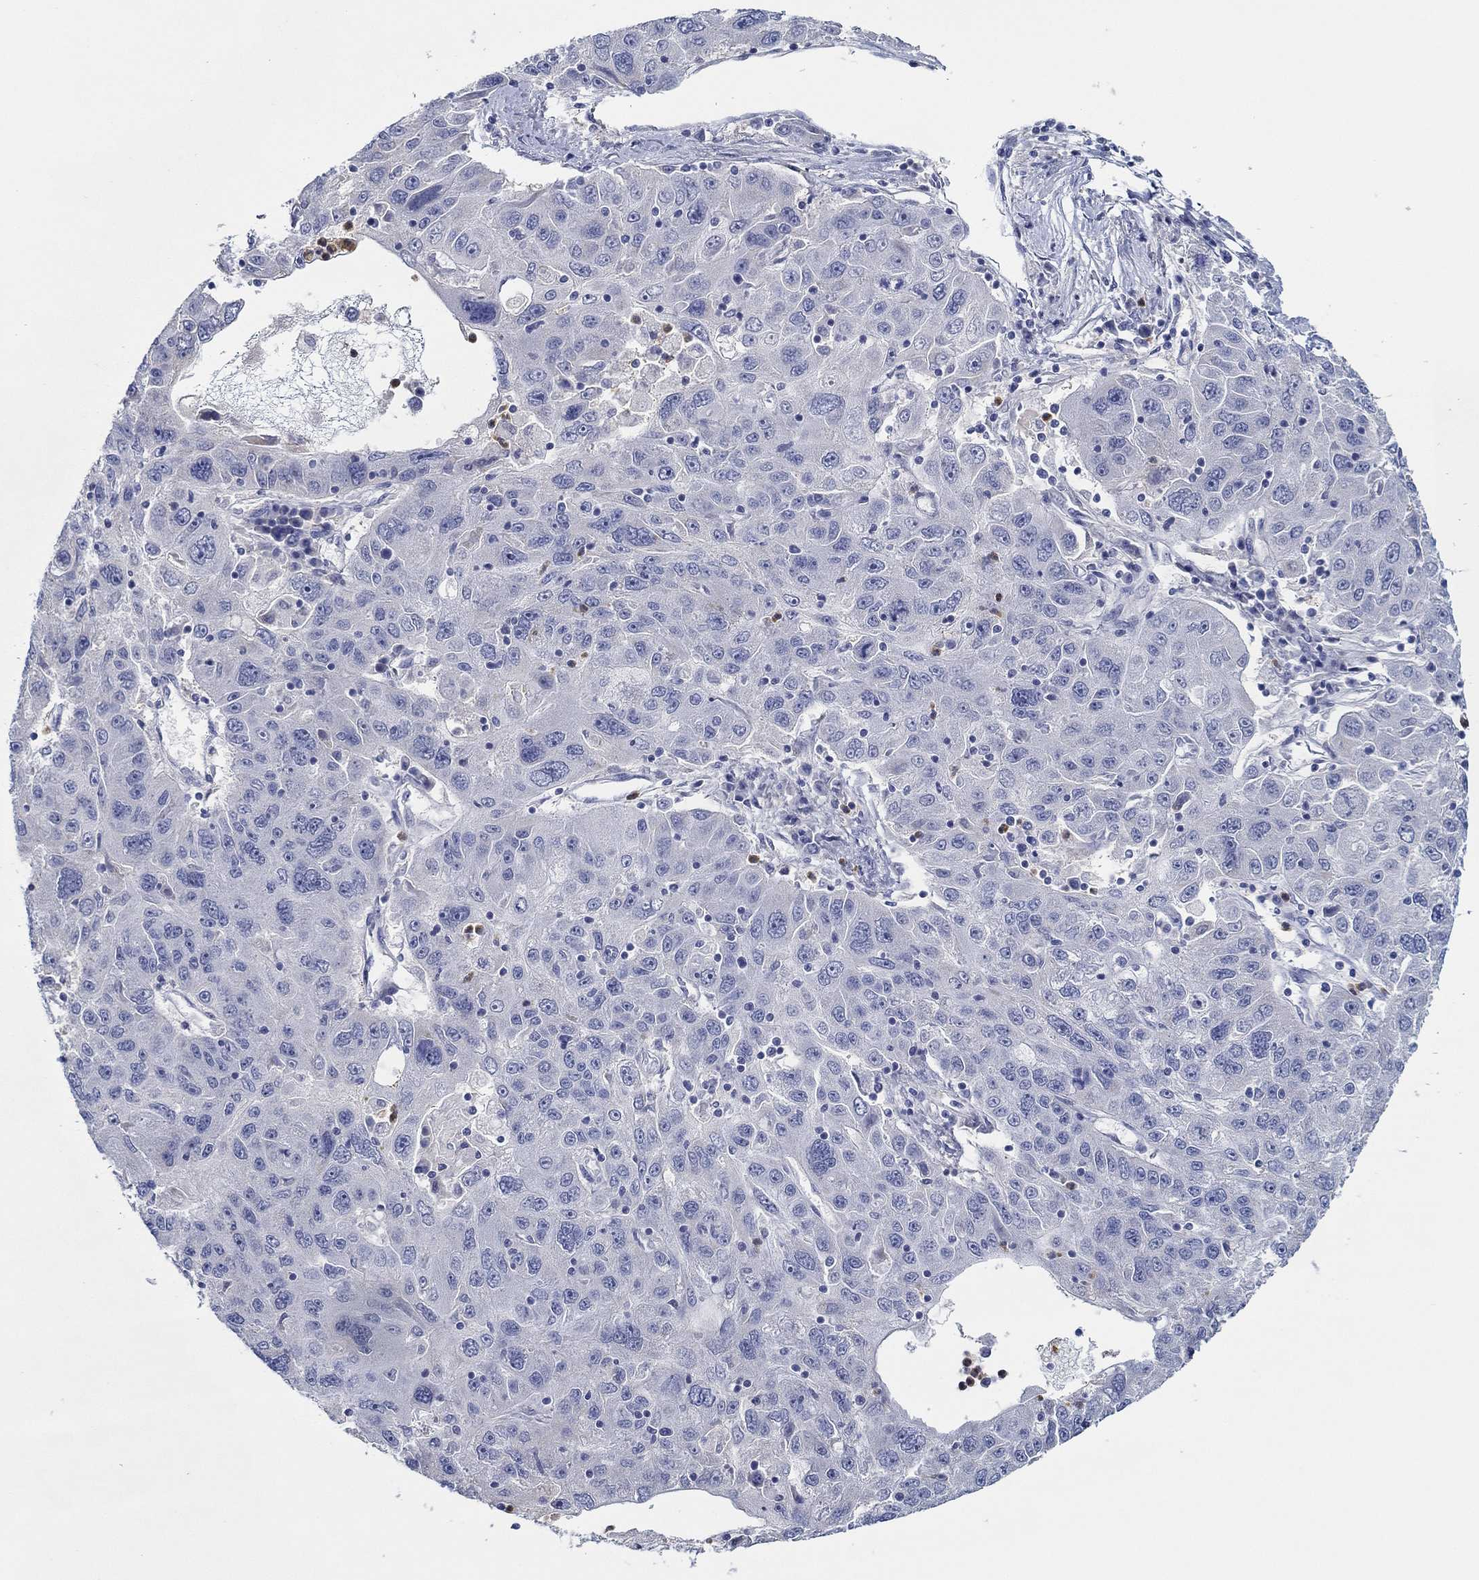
{"staining": {"intensity": "negative", "quantity": "none", "location": "none"}, "tissue": "stomach cancer", "cell_type": "Tumor cells", "image_type": "cancer", "snomed": [{"axis": "morphology", "description": "Adenocarcinoma, NOS"}, {"axis": "topography", "description": "Stomach"}], "caption": "This is an IHC image of human adenocarcinoma (stomach). There is no positivity in tumor cells.", "gene": "CFAP61", "patient": {"sex": "male", "age": 56}}